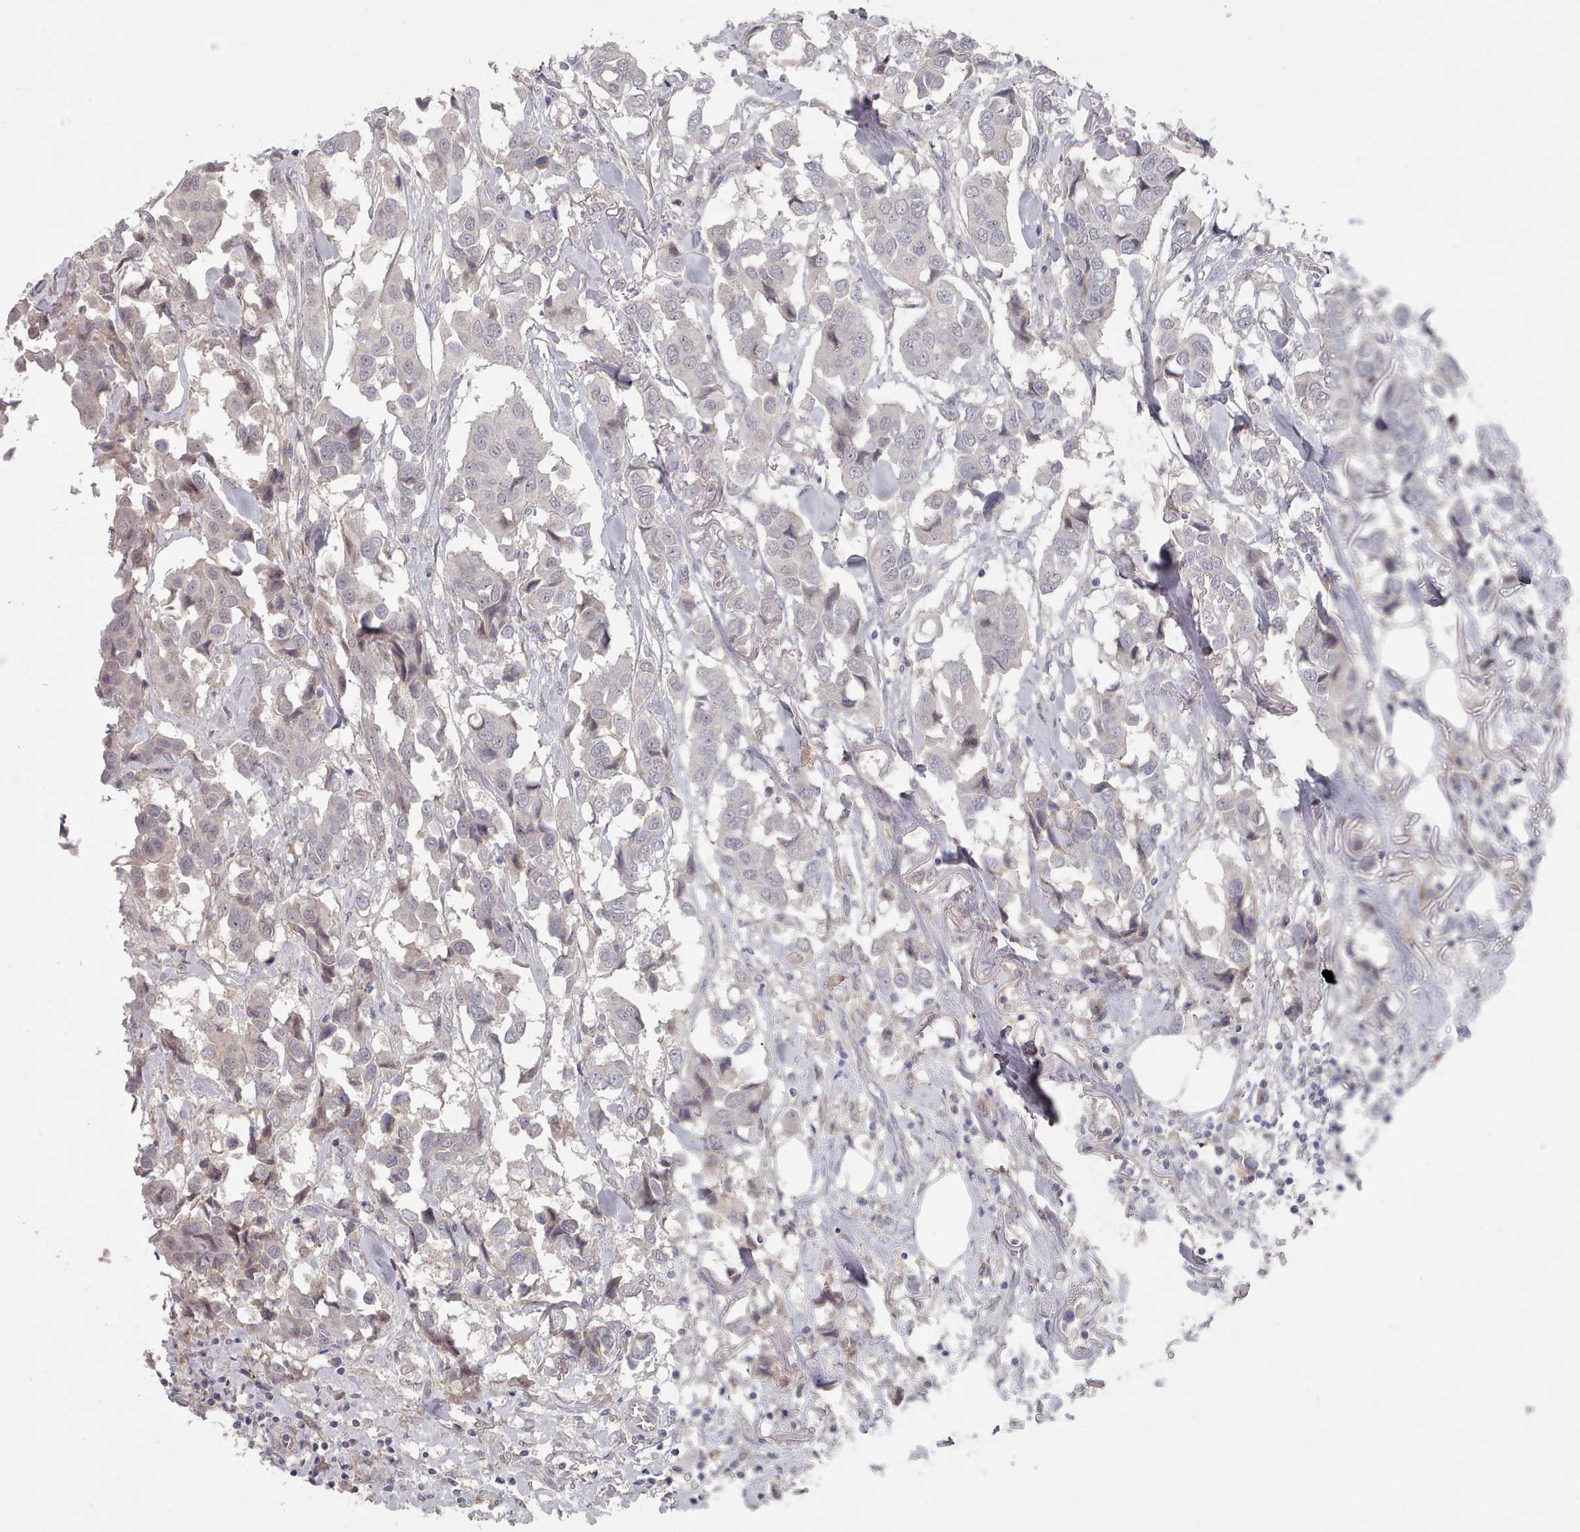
{"staining": {"intensity": "negative", "quantity": "none", "location": "none"}, "tissue": "breast cancer", "cell_type": "Tumor cells", "image_type": "cancer", "snomed": [{"axis": "morphology", "description": "Duct carcinoma"}, {"axis": "topography", "description": "Breast"}], "caption": "A micrograph of human breast cancer is negative for staining in tumor cells.", "gene": "COL8A2", "patient": {"sex": "female", "age": 80}}